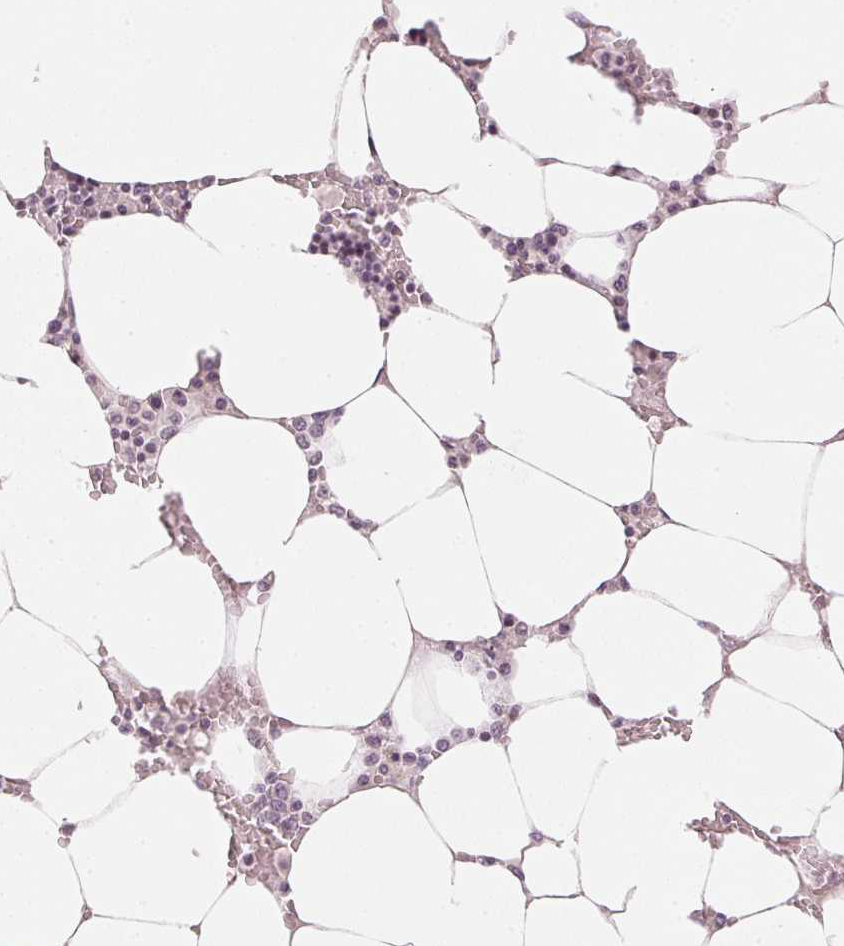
{"staining": {"intensity": "negative", "quantity": "none", "location": "none"}, "tissue": "bone marrow", "cell_type": "Hematopoietic cells", "image_type": "normal", "snomed": [{"axis": "morphology", "description": "Normal tissue, NOS"}, {"axis": "topography", "description": "Bone marrow"}], "caption": "Photomicrograph shows no significant protein expression in hematopoietic cells of unremarkable bone marrow. Nuclei are stained in blue.", "gene": "SMTN", "patient": {"sex": "male", "age": 64}}